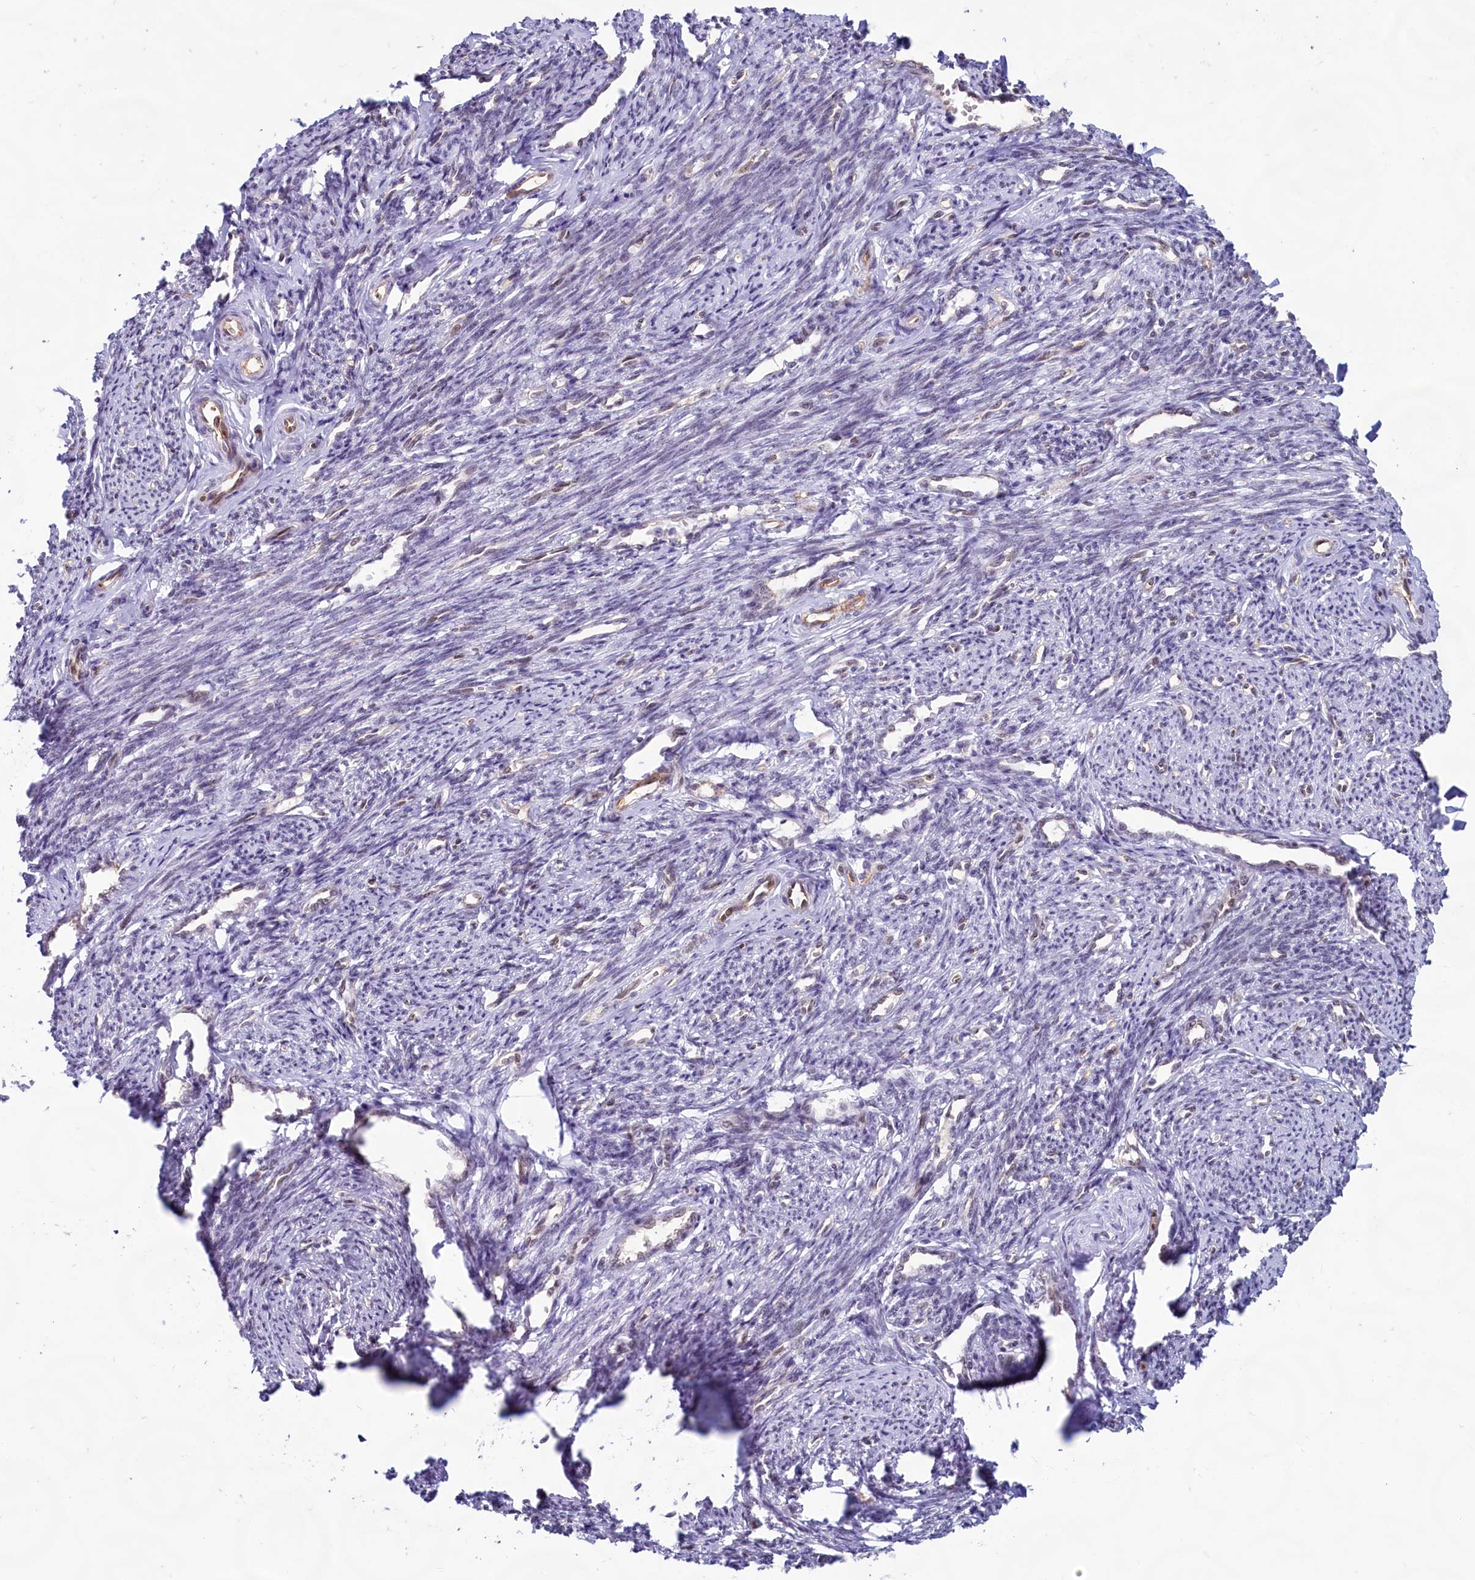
{"staining": {"intensity": "moderate", "quantity": "25%-75%", "location": "nuclear"}, "tissue": "smooth muscle", "cell_type": "Smooth muscle cells", "image_type": "normal", "snomed": [{"axis": "morphology", "description": "Normal tissue, NOS"}, {"axis": "topography", "description": "Smooth muscle"}, {"axis": "topography", "description": "Uterus"}], "caption": "Immunohistochemical staining of unremarkable smooth muscle demonstrates medium levels of moderate nuclear positivity in about 25%-75% of smooth muscle cells. The protein of interest is stained brown, and the nuclei are stained in blue (DAB IHC with brightfield microscopy, high magnification).", "gene": "C1D", "patient": {"sex": "female", "age": 59}}